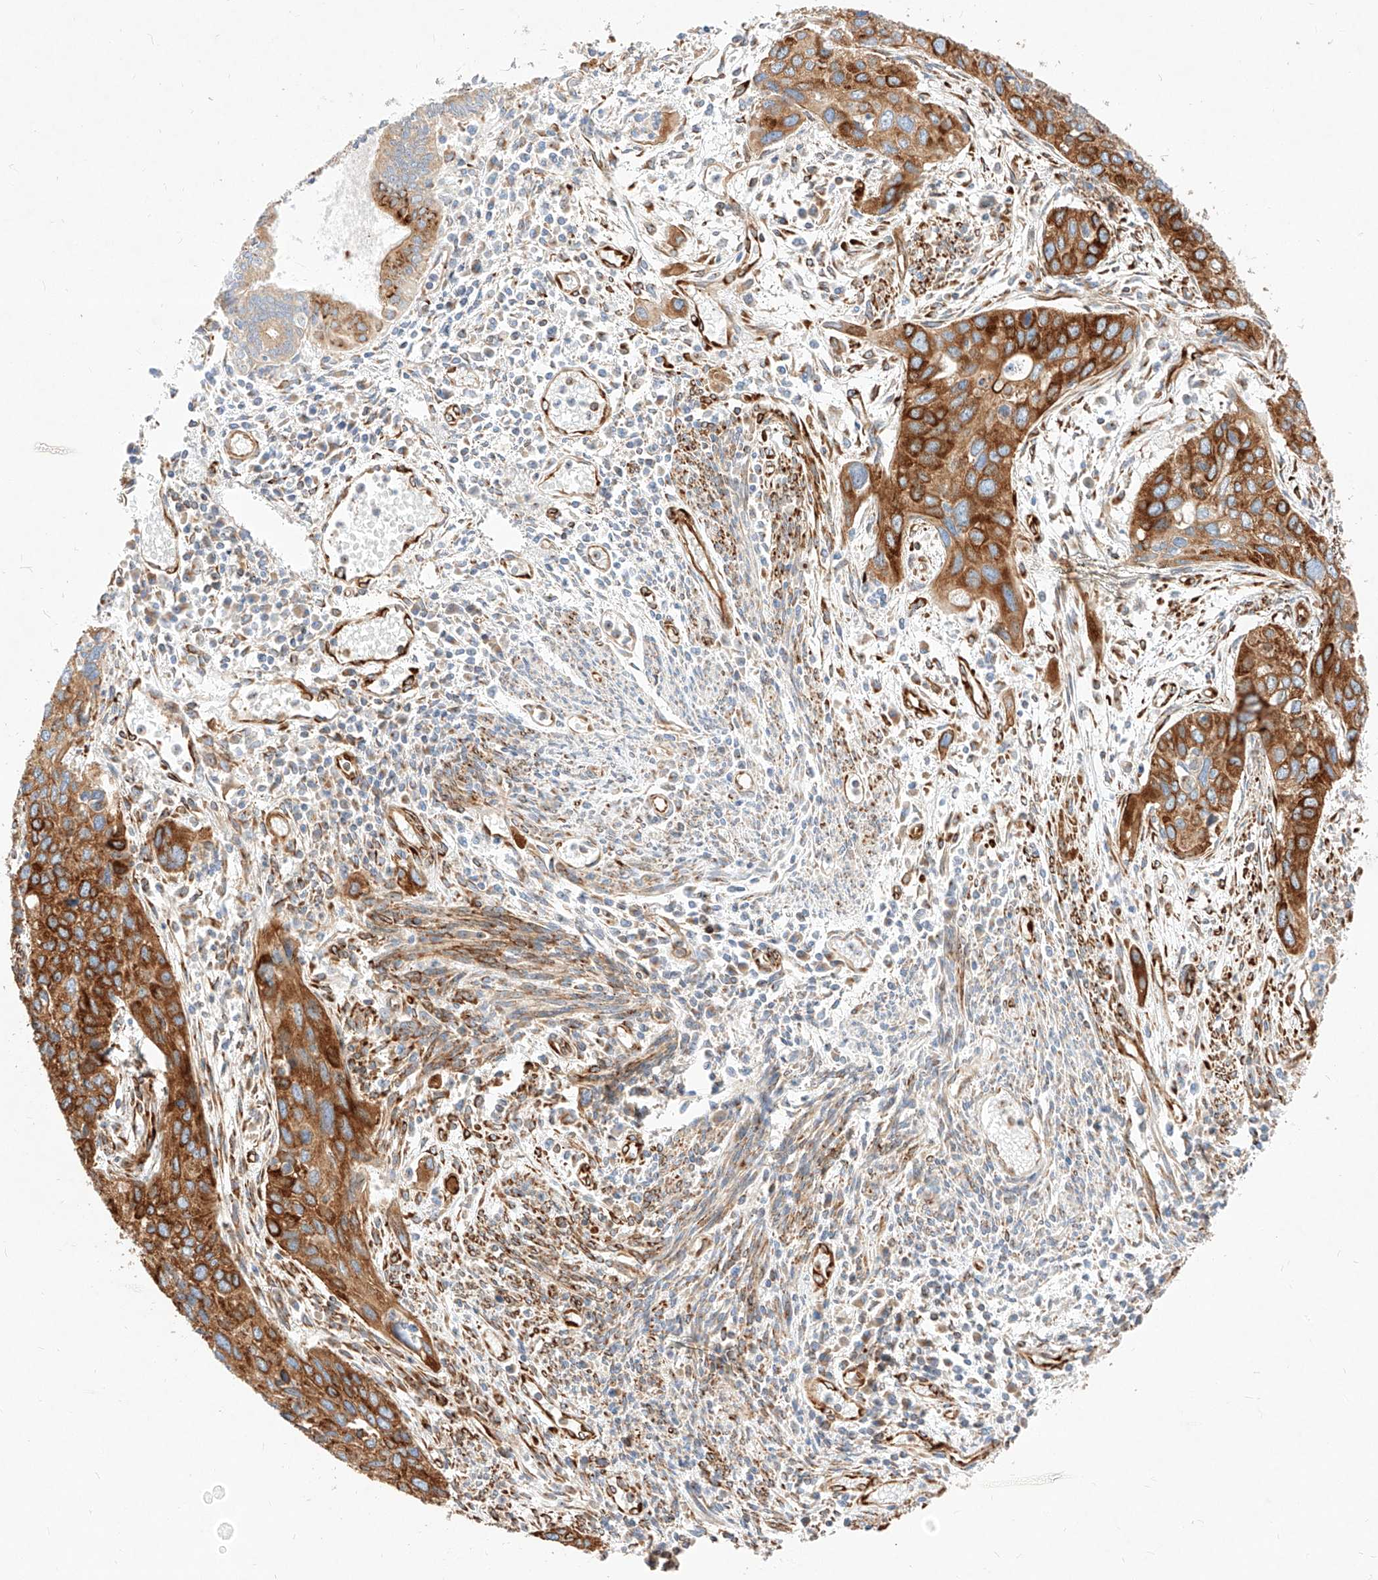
{"staining": {"intensity": "strong", "quantity": ">75%", "location": "cytoplasmic/membranous"}, "tissue": "cervical cancer", "cell_type": "Tumor cells", "image_type": "cancer", "snomed": [{"axis": "morphology", "description": "Squamous cell carcinoma, NOS"}, {"axis": "topography", "description": "Cervix"}], "caption": "Tumor cells reveal strong cytoplasmic/membranous positivity in about >75% of cells in cervical cancer (squamous cell carcinoma).", "gene": "CSGALNACT2", "patient": {"sex": "female", "age": 55}}